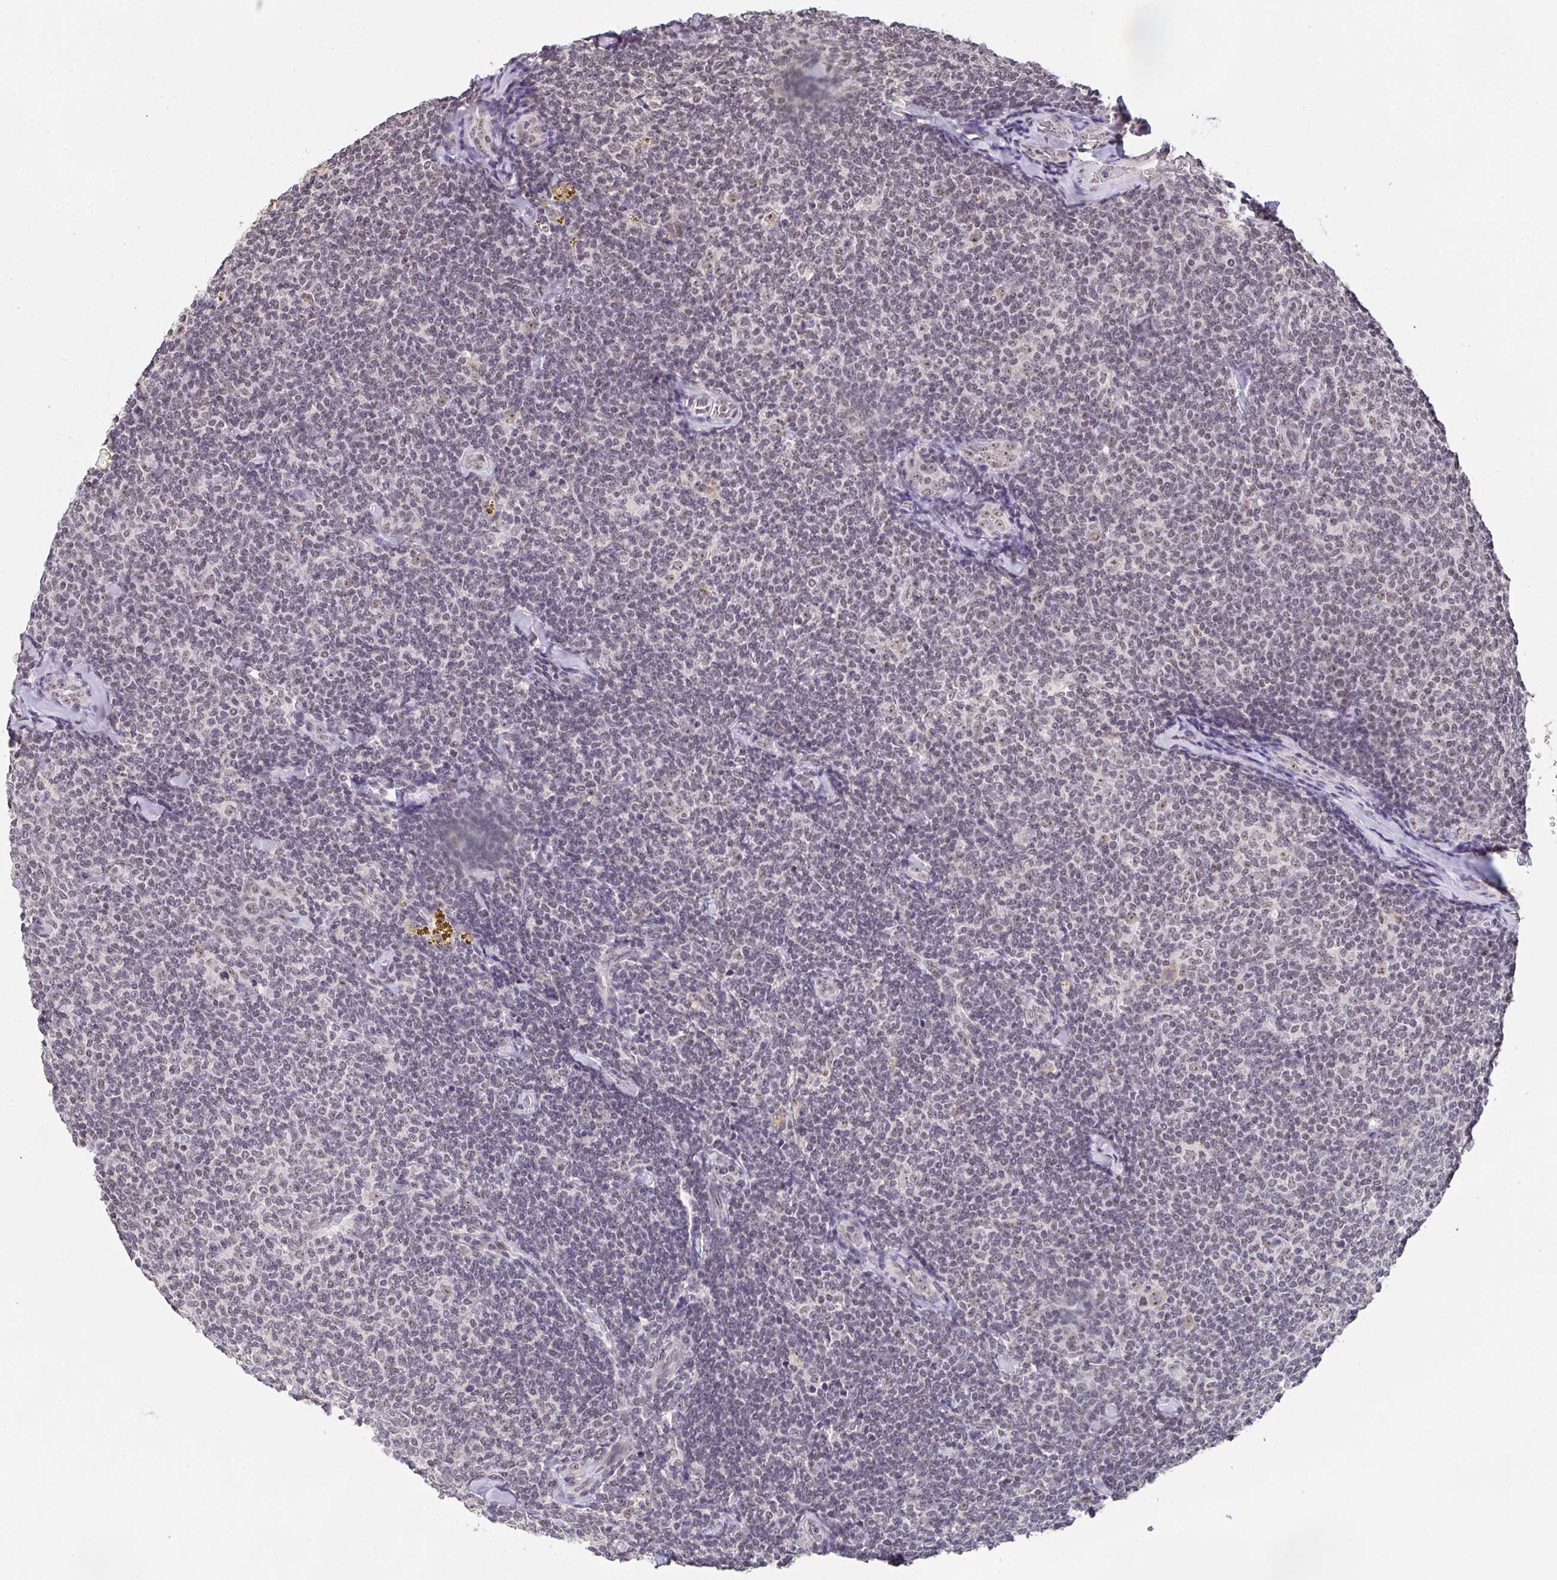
{"staining": {"intensity": "weak", "quantity": "25%-75%", "location": "nuclear"}, "tissue": "lymphoma", "cell_type": "Tumor cells", "image_type": "cancer", "snomed": [{"axis": "morphology", "description": "Malignant lymphoma, non-Hodgkin's type, Low grade"}, {"axis": "topography", "description": "Lymph node"}], "caption": "The immunohistochemical stain shows weak nuclear staining in tumor cells of malignant lymphoma, non-Hodgkin's type (low-grade) tissue. (DAB (3,3'-diaminobenzidine) IHC, brown staining for protein, blue staining for nuclei).", "gene": "DKC1", "patient": {"sex": "female", "age": 56}}